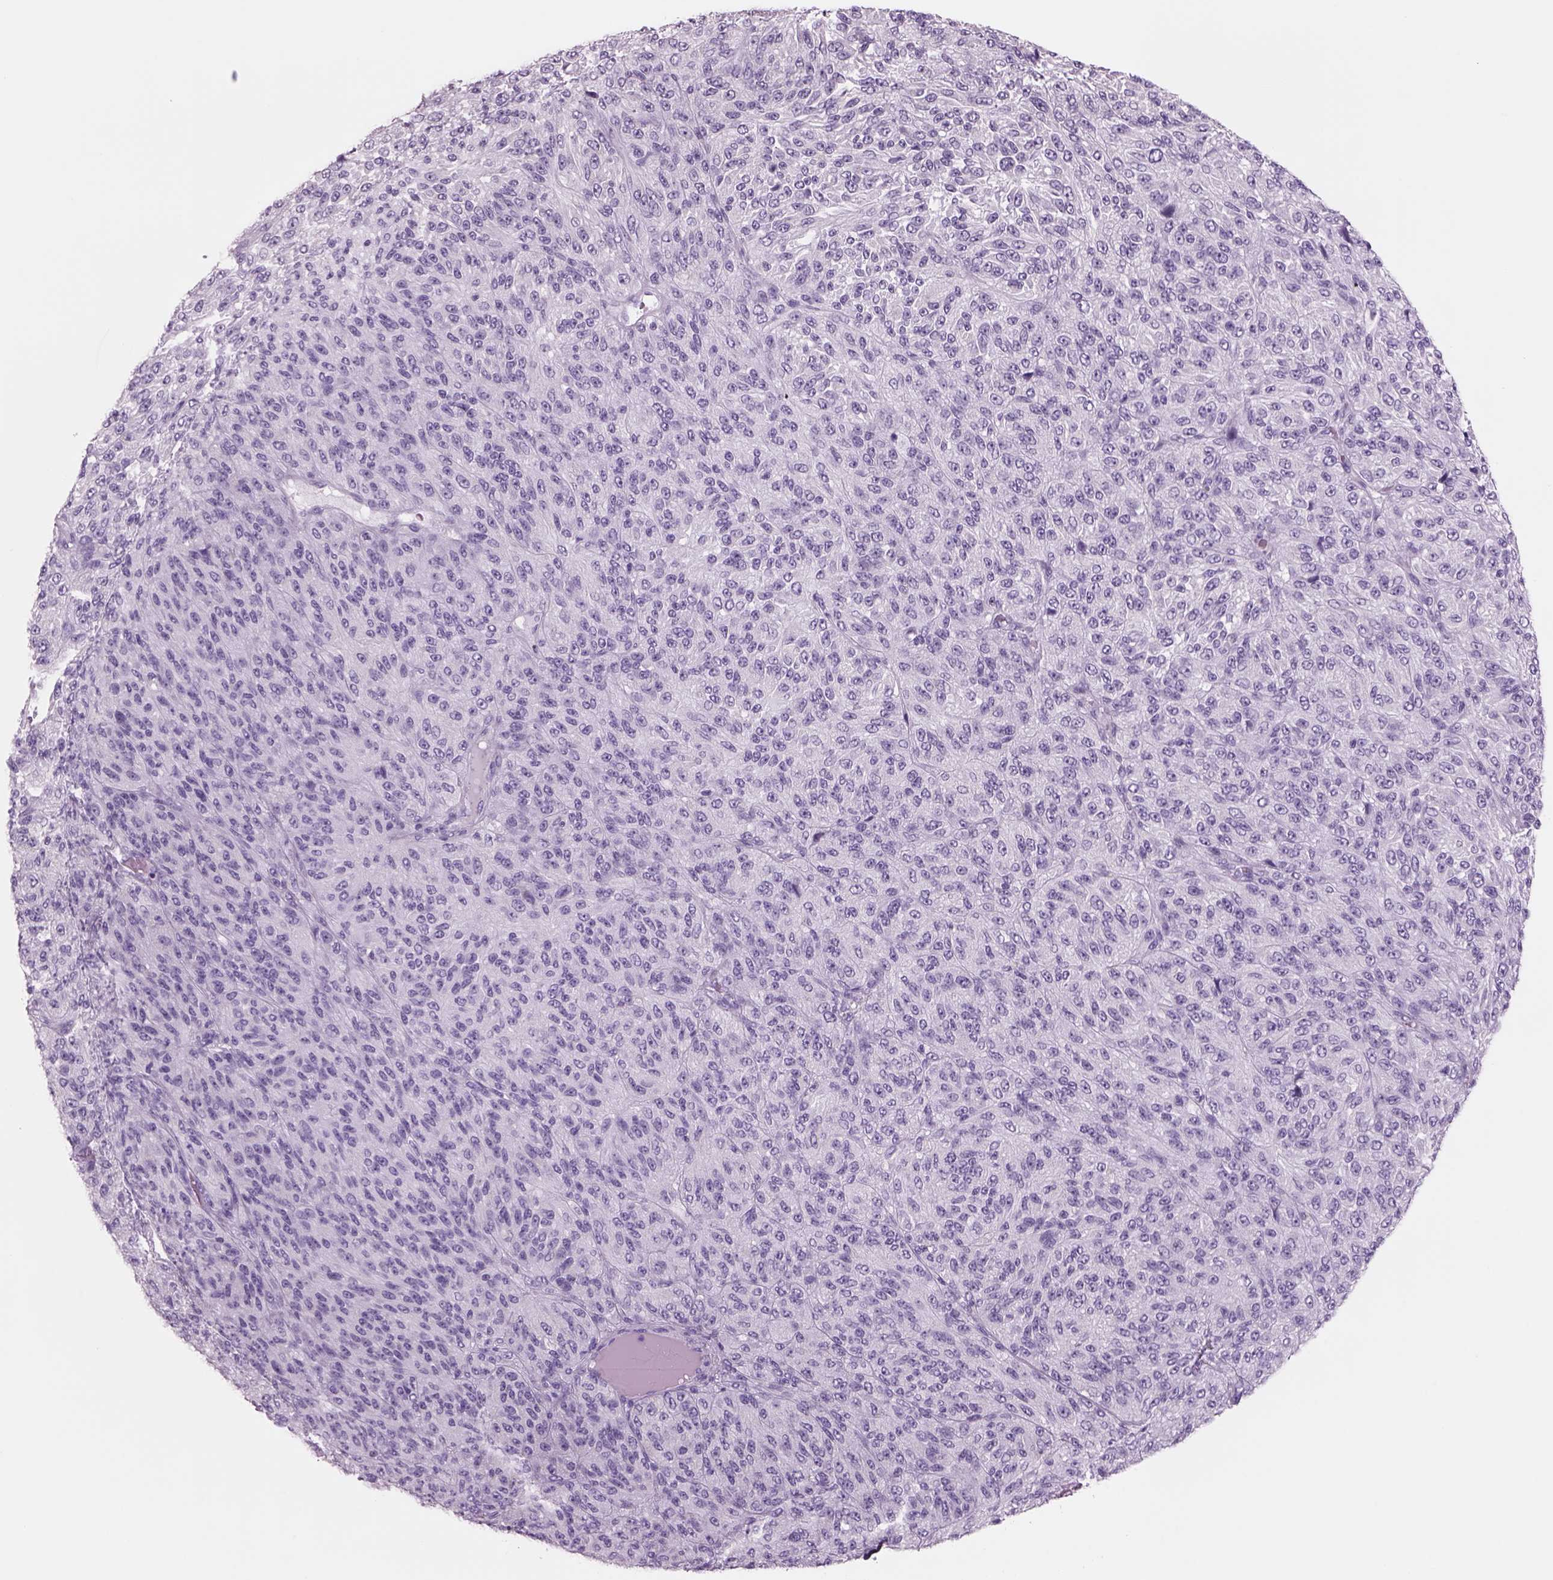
{"staining": {"intensity": "negative", "quantity": "none", "location": "none"}, "tissue": "melanoma", "cell_type": "Tumor cells", "image_type": "cancer", "snomed": [{"axis": "morphology", "description": "Malignant melanoma, Metastatic site"}, {"axis": "topography", "description": "Brain"}], "caption": "The immunohistochemistry (IHC) image has no significant staining in tumor cells of melanoma tissue.", "gene": "RHO", "patient": {"sex": "female", "age": 56}}